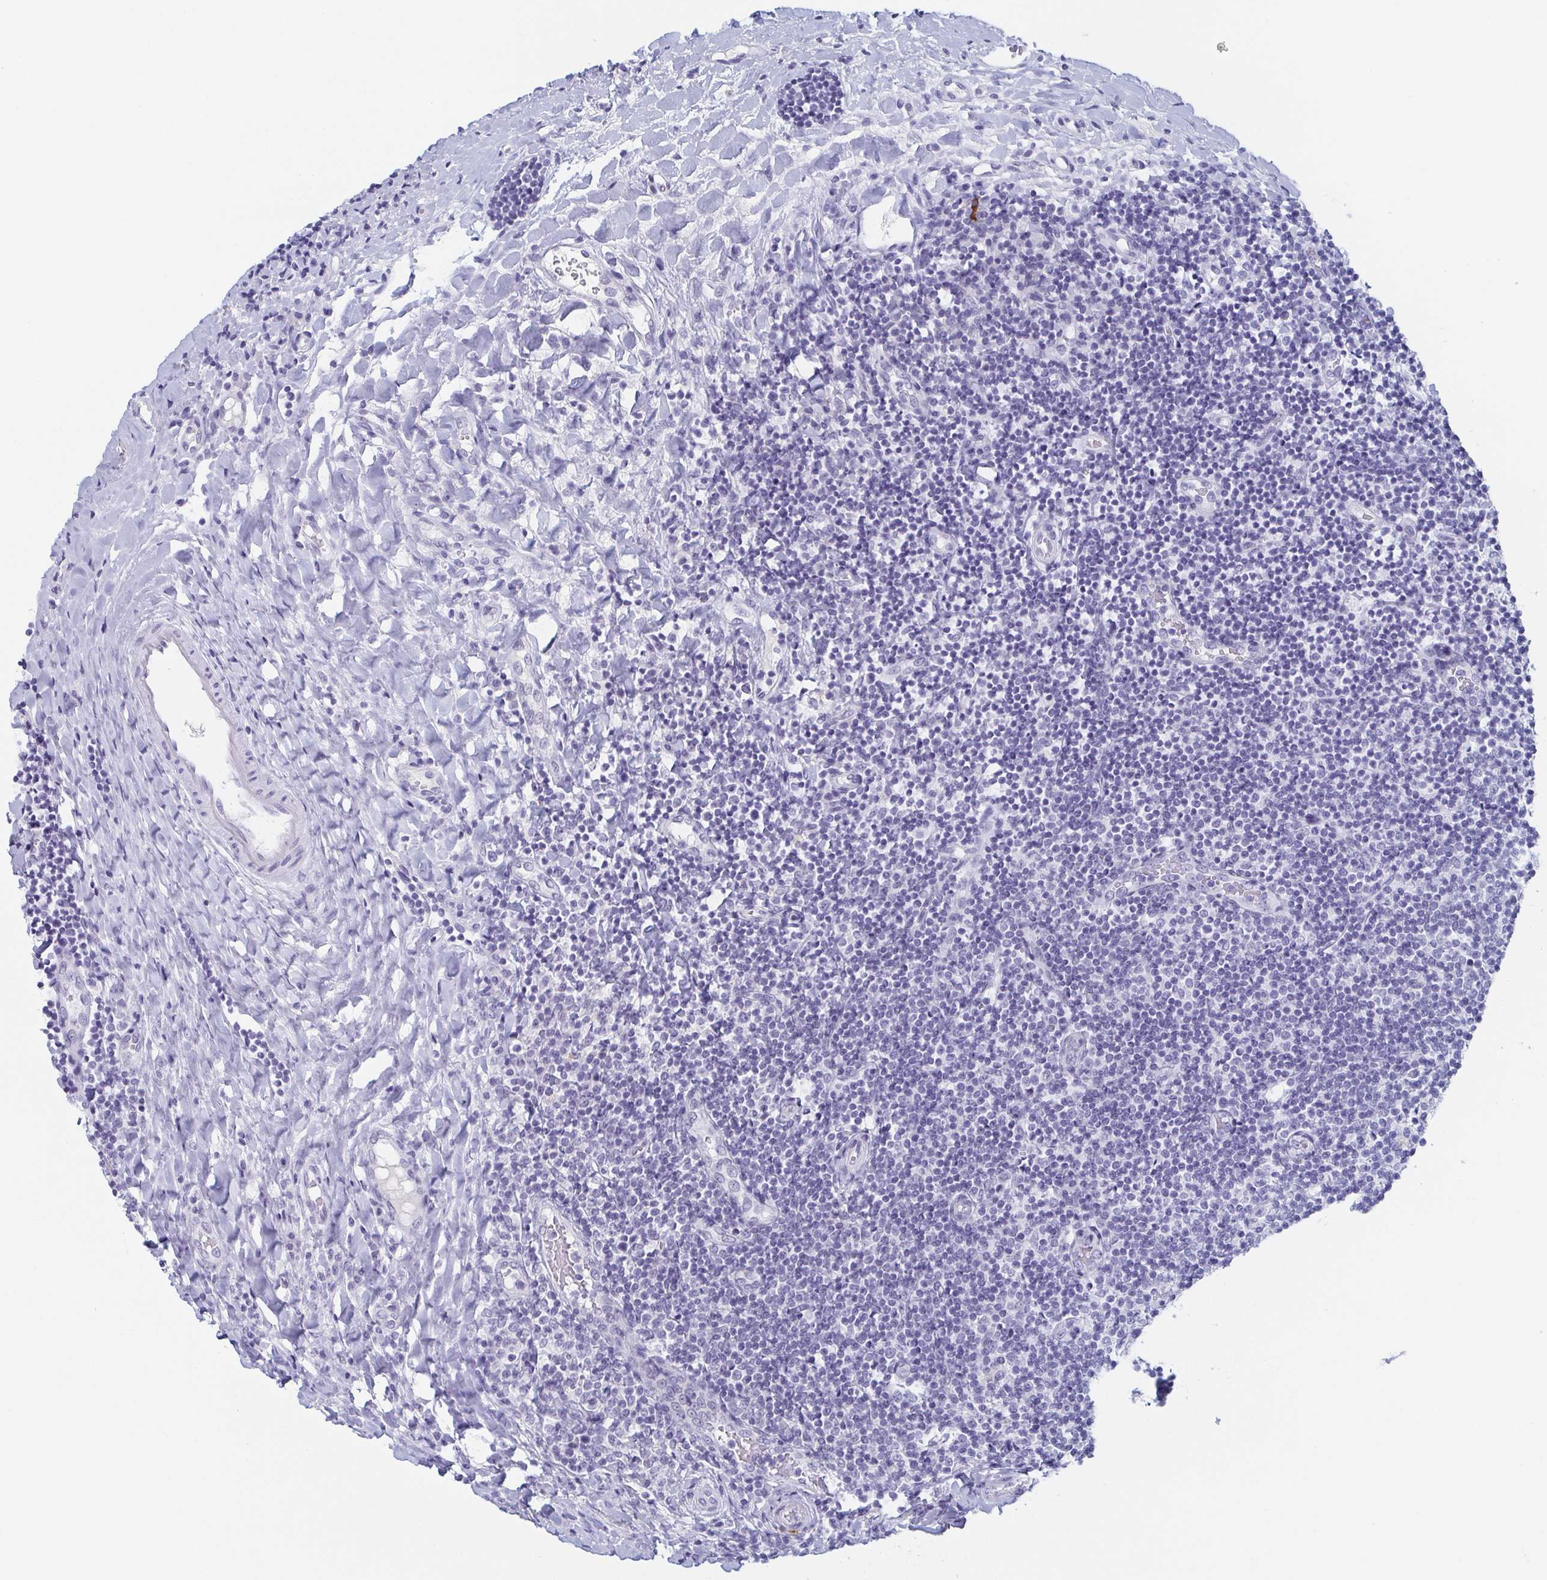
{"staining": {"intensity": "negative", "quantity": "none", "location": "none"}, "tissue": "tonsil", "cell_type": "Germinal center cells", "image_type": "normal", "snomed": [{"axis": "morphology", "description": "Normal tissue, NOS"}, {"axis": "topography", "description": "Tonsil"}], "caption": "IHC image of unremarkable tonsil: tonsil stained with DAB (3,3'-diaminobenzidine) displays no significant protein expression in germinal center cells. (DAB (3,3'-diaminobenzidine) immunohistochemistry (IHC) with hematoxylin counter stain).", "gene": "REG4", "patient": {"sex": "female", "age": 10}}